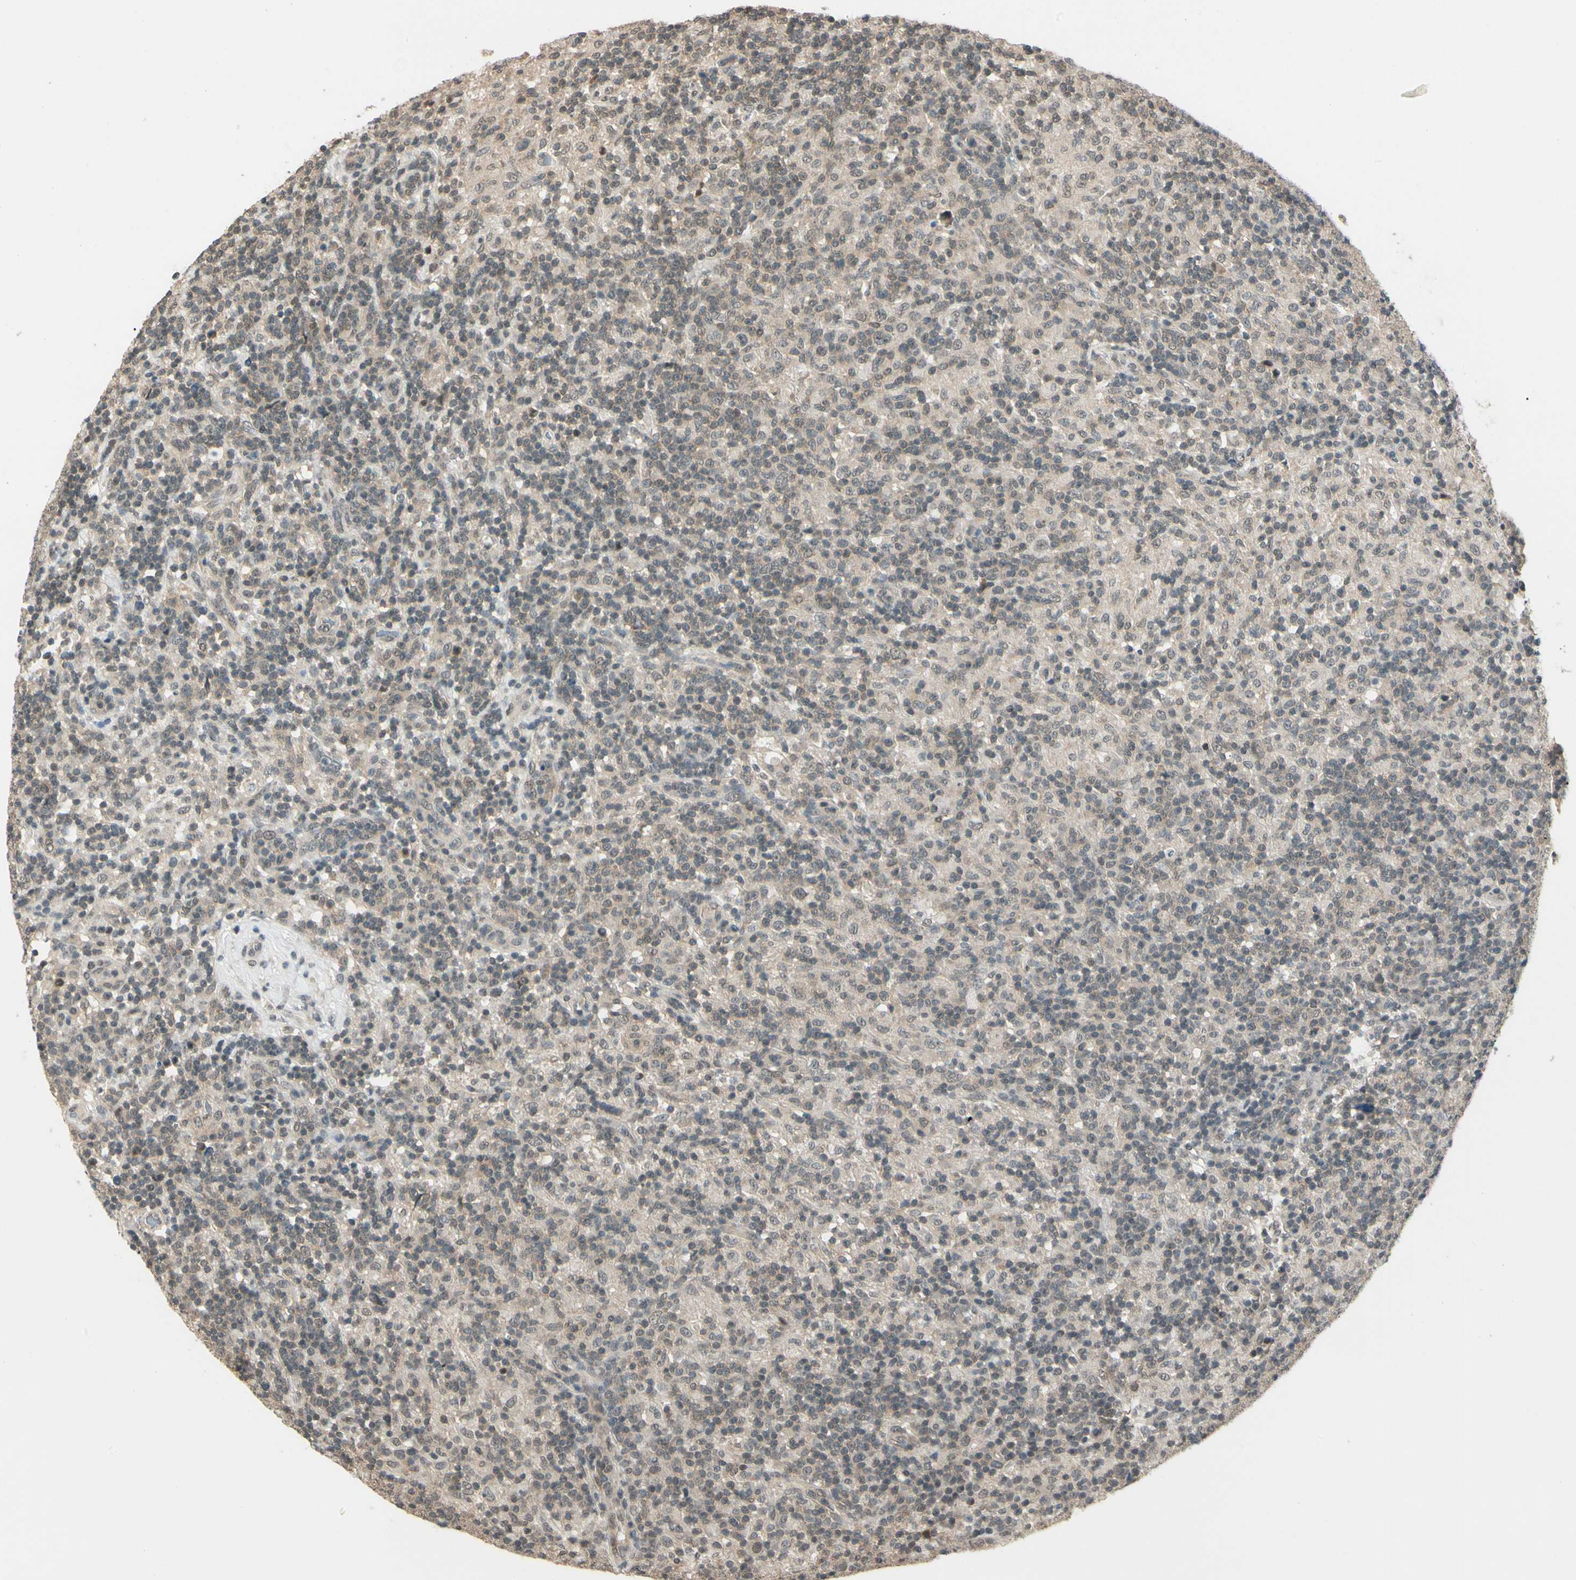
{"staining": {"intensity": "weak", "quantity": "25%-75%", "location": "cytoplasmic/membranous,nuclear"}, "tissue": "lymphoma", "cell_type": "Tumor cells", "image_type": "cancer", "snomed": [{"axis": "morphology", "description": "Hodgkin's disease, NOS"}, {"axis": "topography", "description": "Lymph node"}], "caption": "Approximately 25%-75% of tumor cells in human Hodgkin's disease show weak cytoplasmic/membranous and nuclear protein expression as visualized by brown immunohistochemical staining.", "gene": "ZSCAN12", "patient": {"sex": "male", "age": 70}}